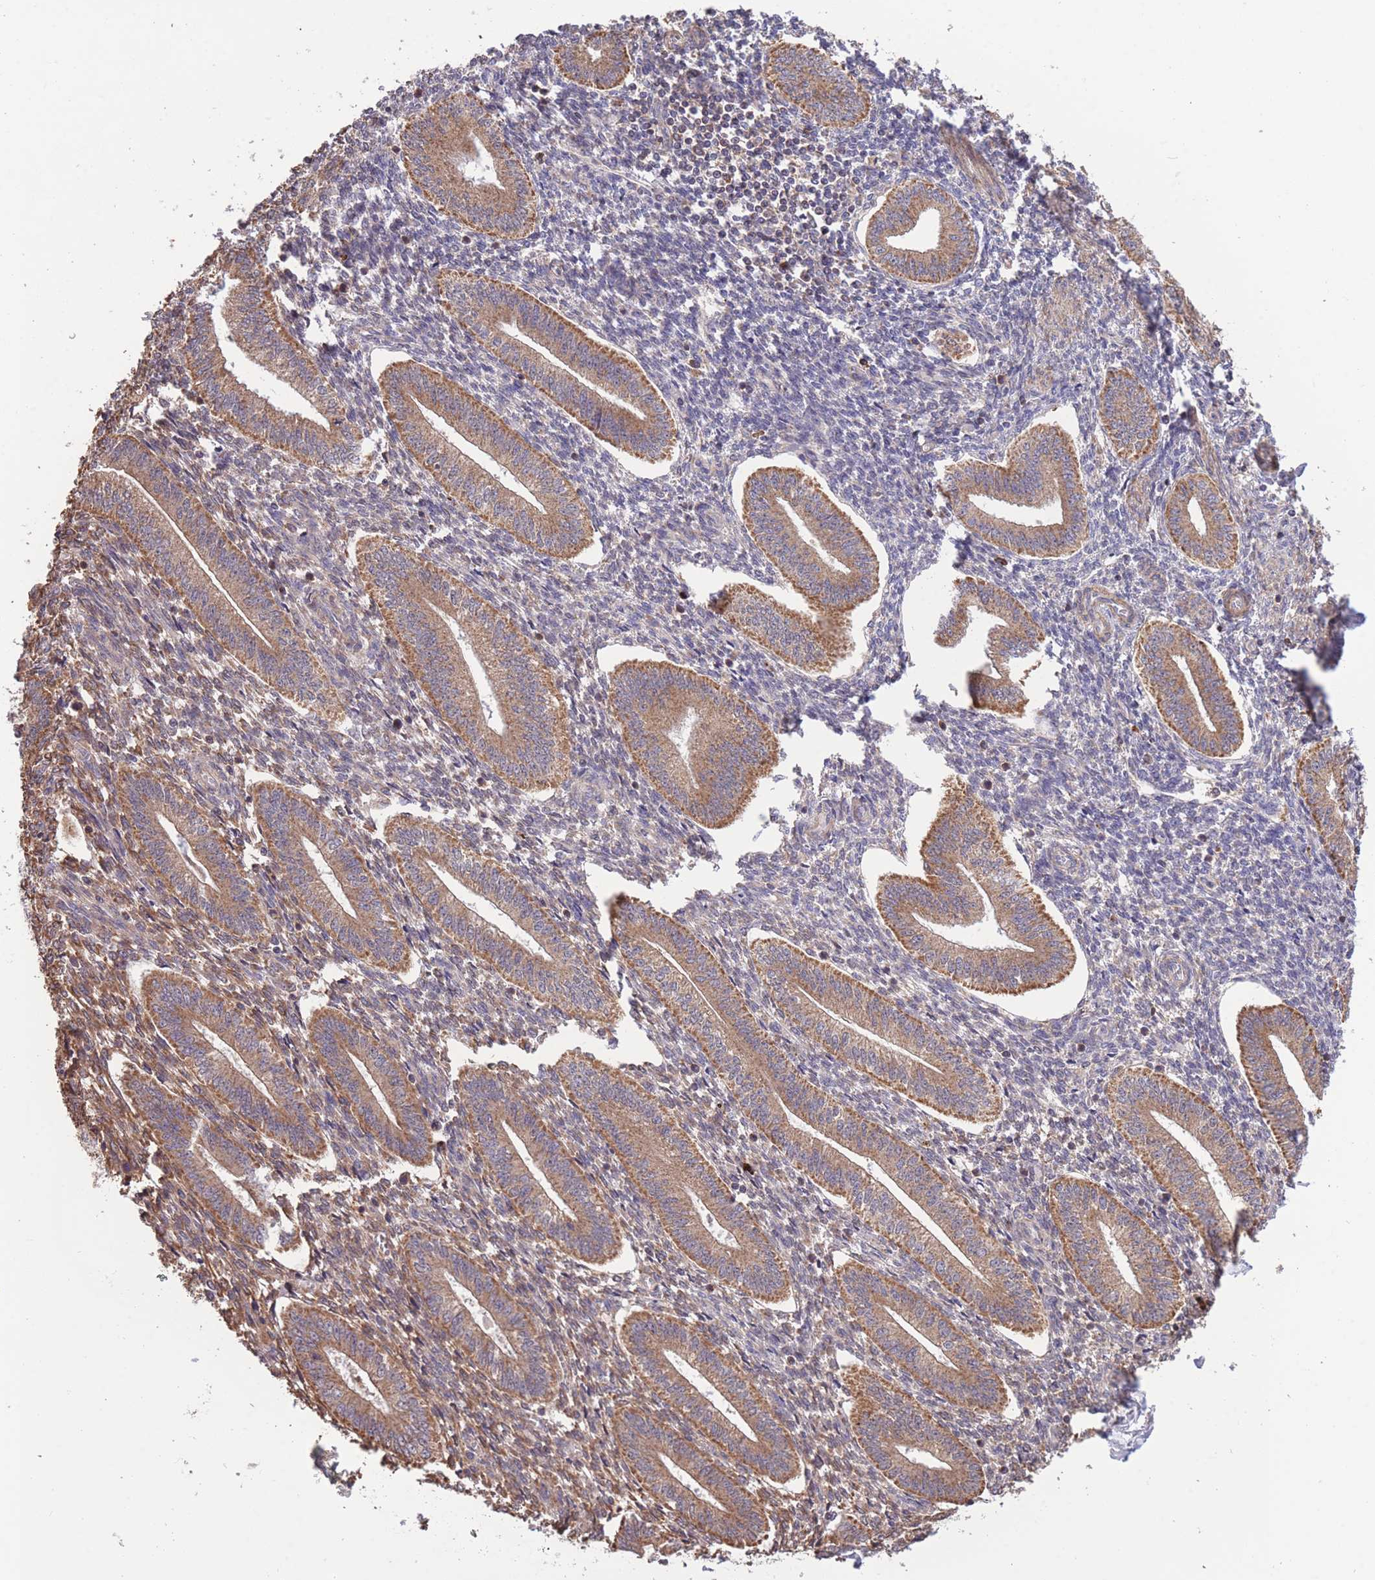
{"staining": {"intensity": "moderate", "quantity": "<25%", "location": "cytoplasmic/membranous"}, "tissue": "endometrium", "cell_type": "Cells in endometrial stroma", "image_type": "normal", "snomed": [{"axis": "morphology", "description": "Normal tissue, NOS"}, {"axis": "topography", "description": "Endometrium"}], "caption": "Immunohistochemistry (IHC) photomicrograph of unremarkable endometrium: endometrium stained using IHC exhibits low levels of moderate protein expression localized specifically in the cytoplasmic/membranous of cells in endometrial stroma, appearing as a cytoplasmic/membranous brown color.", "gene": "ATP13A2", "patient": {"sex": "female", "age": 34}}